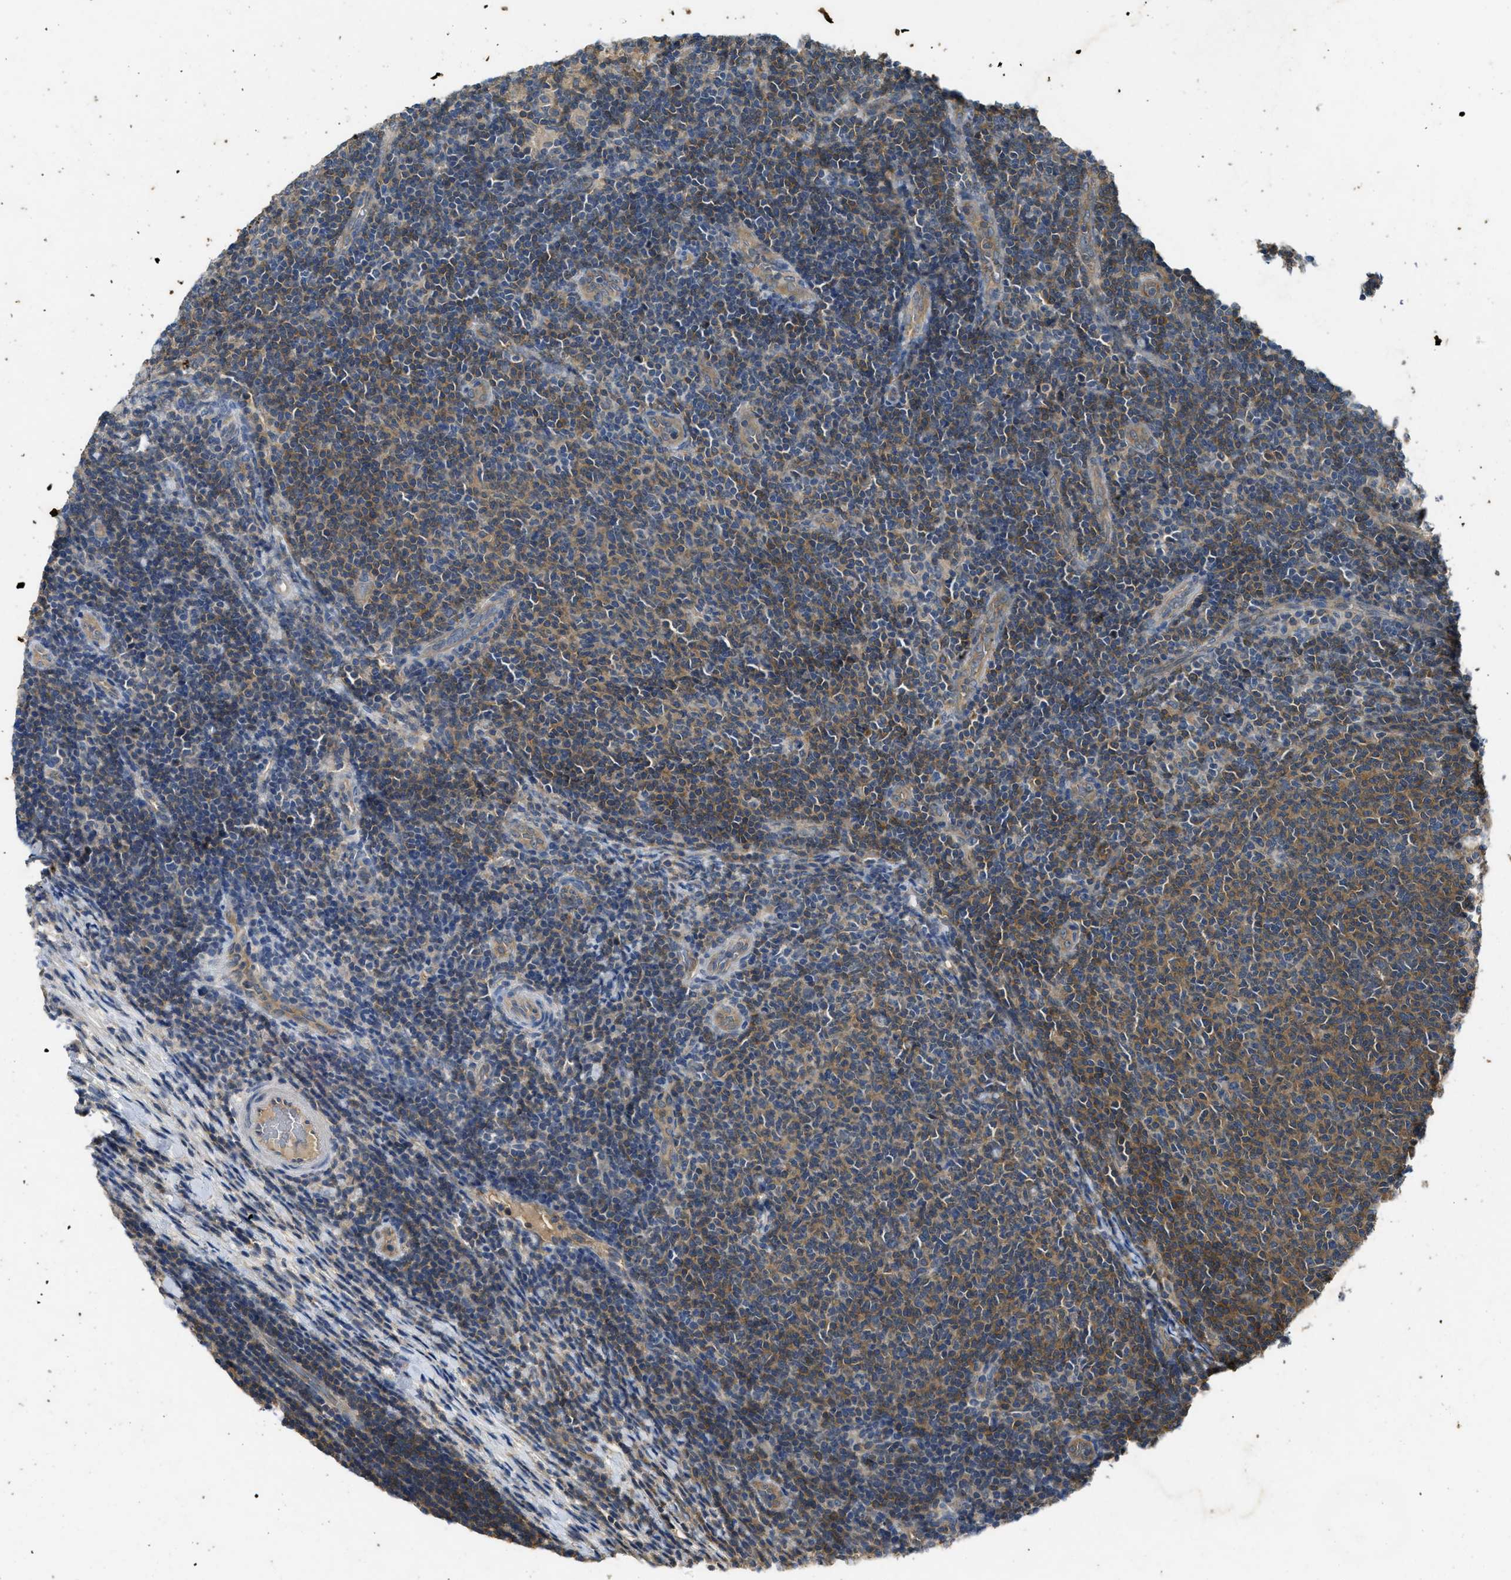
{"staining": {"intensity": "weak", "quantity": ">75%", "location": "cytoplasmic/membranous"}, "tissue": "lymphoma", "cell_type": "Tumor cells", "image_type": "cancer", "snomed": [{"axis": "morphology", "description": "Malignant lymphoma, non-Hodgkin's type, Low grade"}, {"axis": "topography", "description": "Lymph node"}], "caption": "This is a micrograph of IHC staining of low-grade malignant lymphoma, non-Hodgkin's type, which shows weak expression in the cytoplasmic/membranous of tumor cells.", "gene": "PPP3CA", "patient": {"sex": "male", "age": 66}}